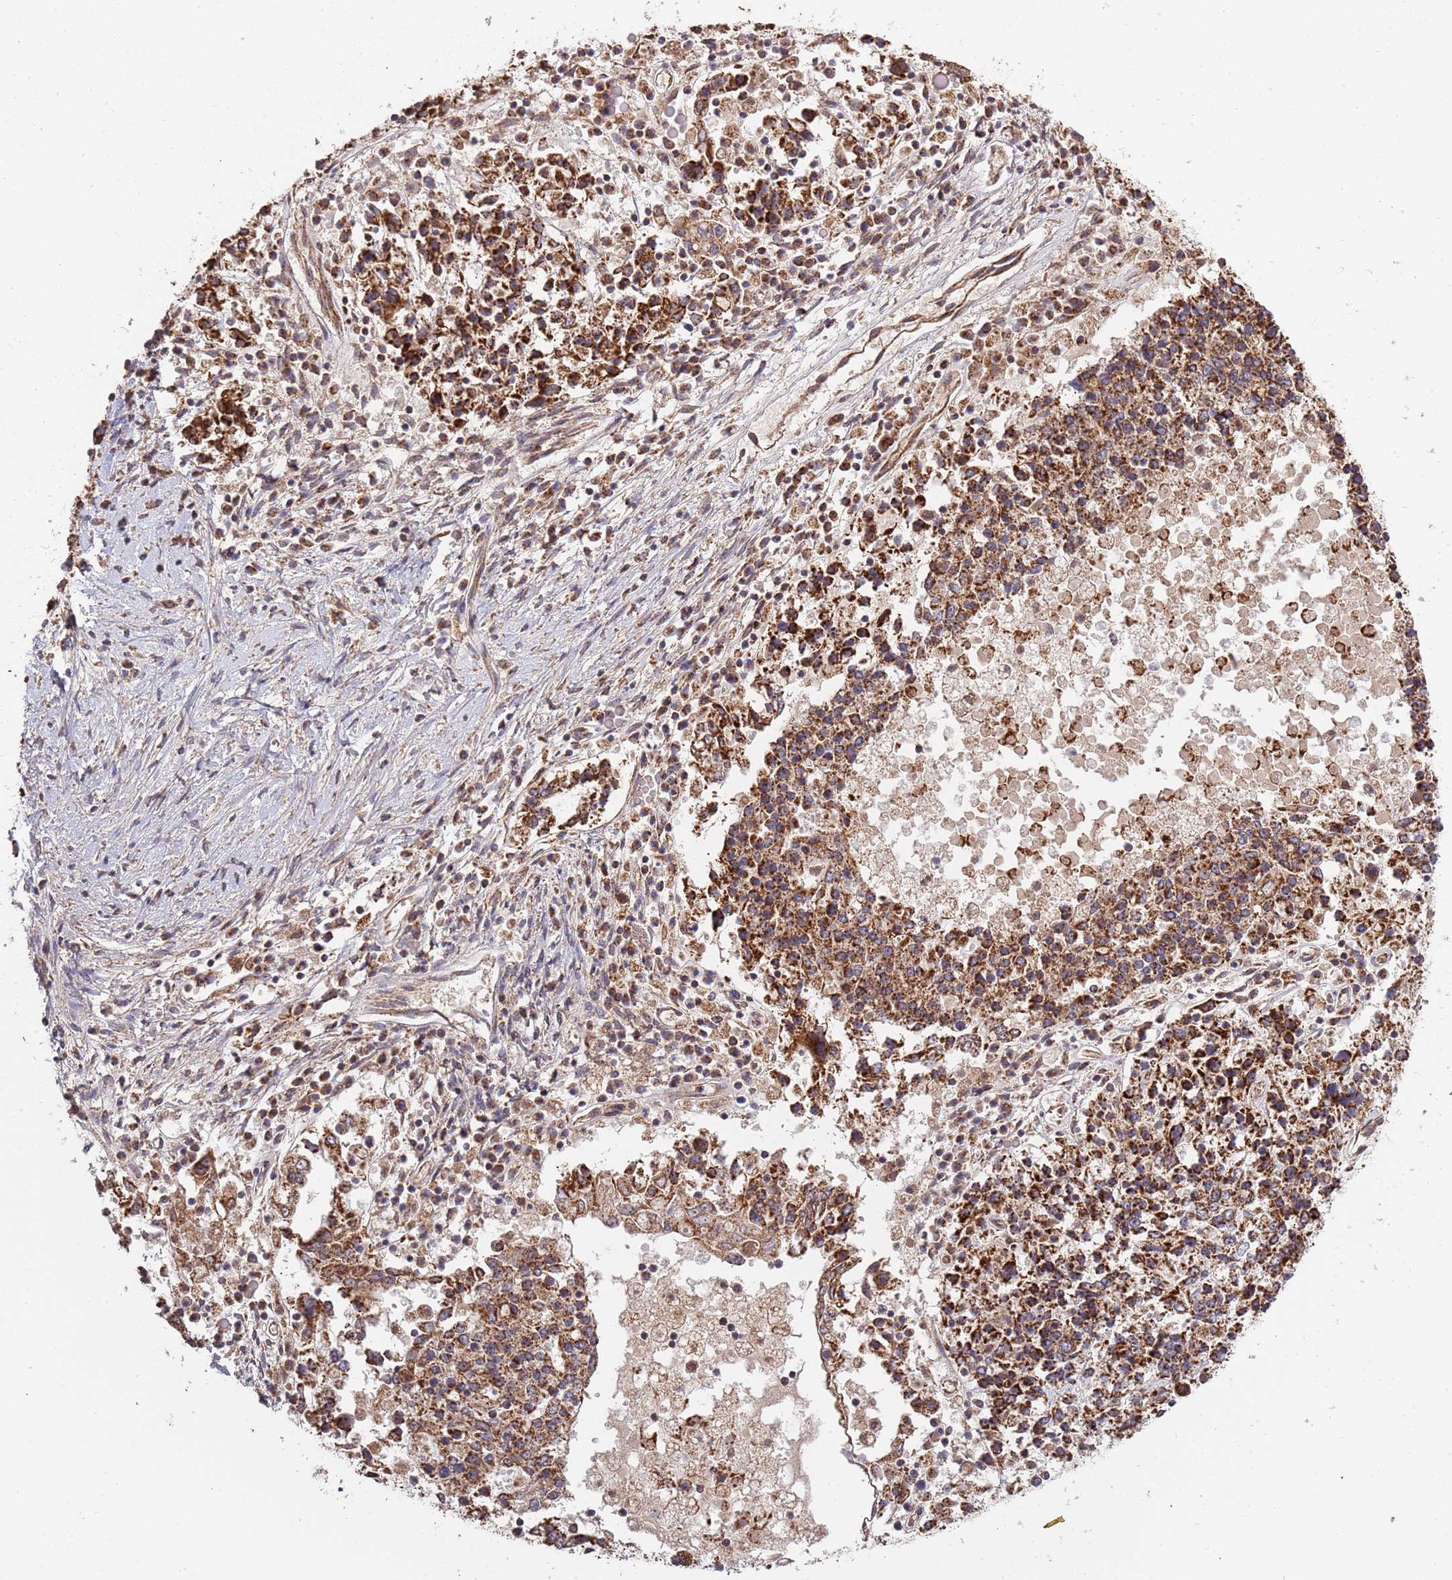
{"staining": {"intensity": "strong", "quantity": ">75%", "location": "cytoplasmic/membranous"}, "tissue": "ovarian cancer", "cell_type": "Tumor cells", "image_type": "cancer", "snomed": [{"axis": "morphology", "description": "Carcinoma, endometroid"}, {"axis": "topography", "description": "Ovary"}], "caption": "Ovarian endometroid carcinoma stained with DAB (3,3'-diaminobenzidine) immunohistochemistry (IHC) reveals high levels of strong cytoplasmic/membranous positivity in about >75% of tumor cells.", "gene": "DCHS1", "patient": {"sex": "female", "age": 62}}